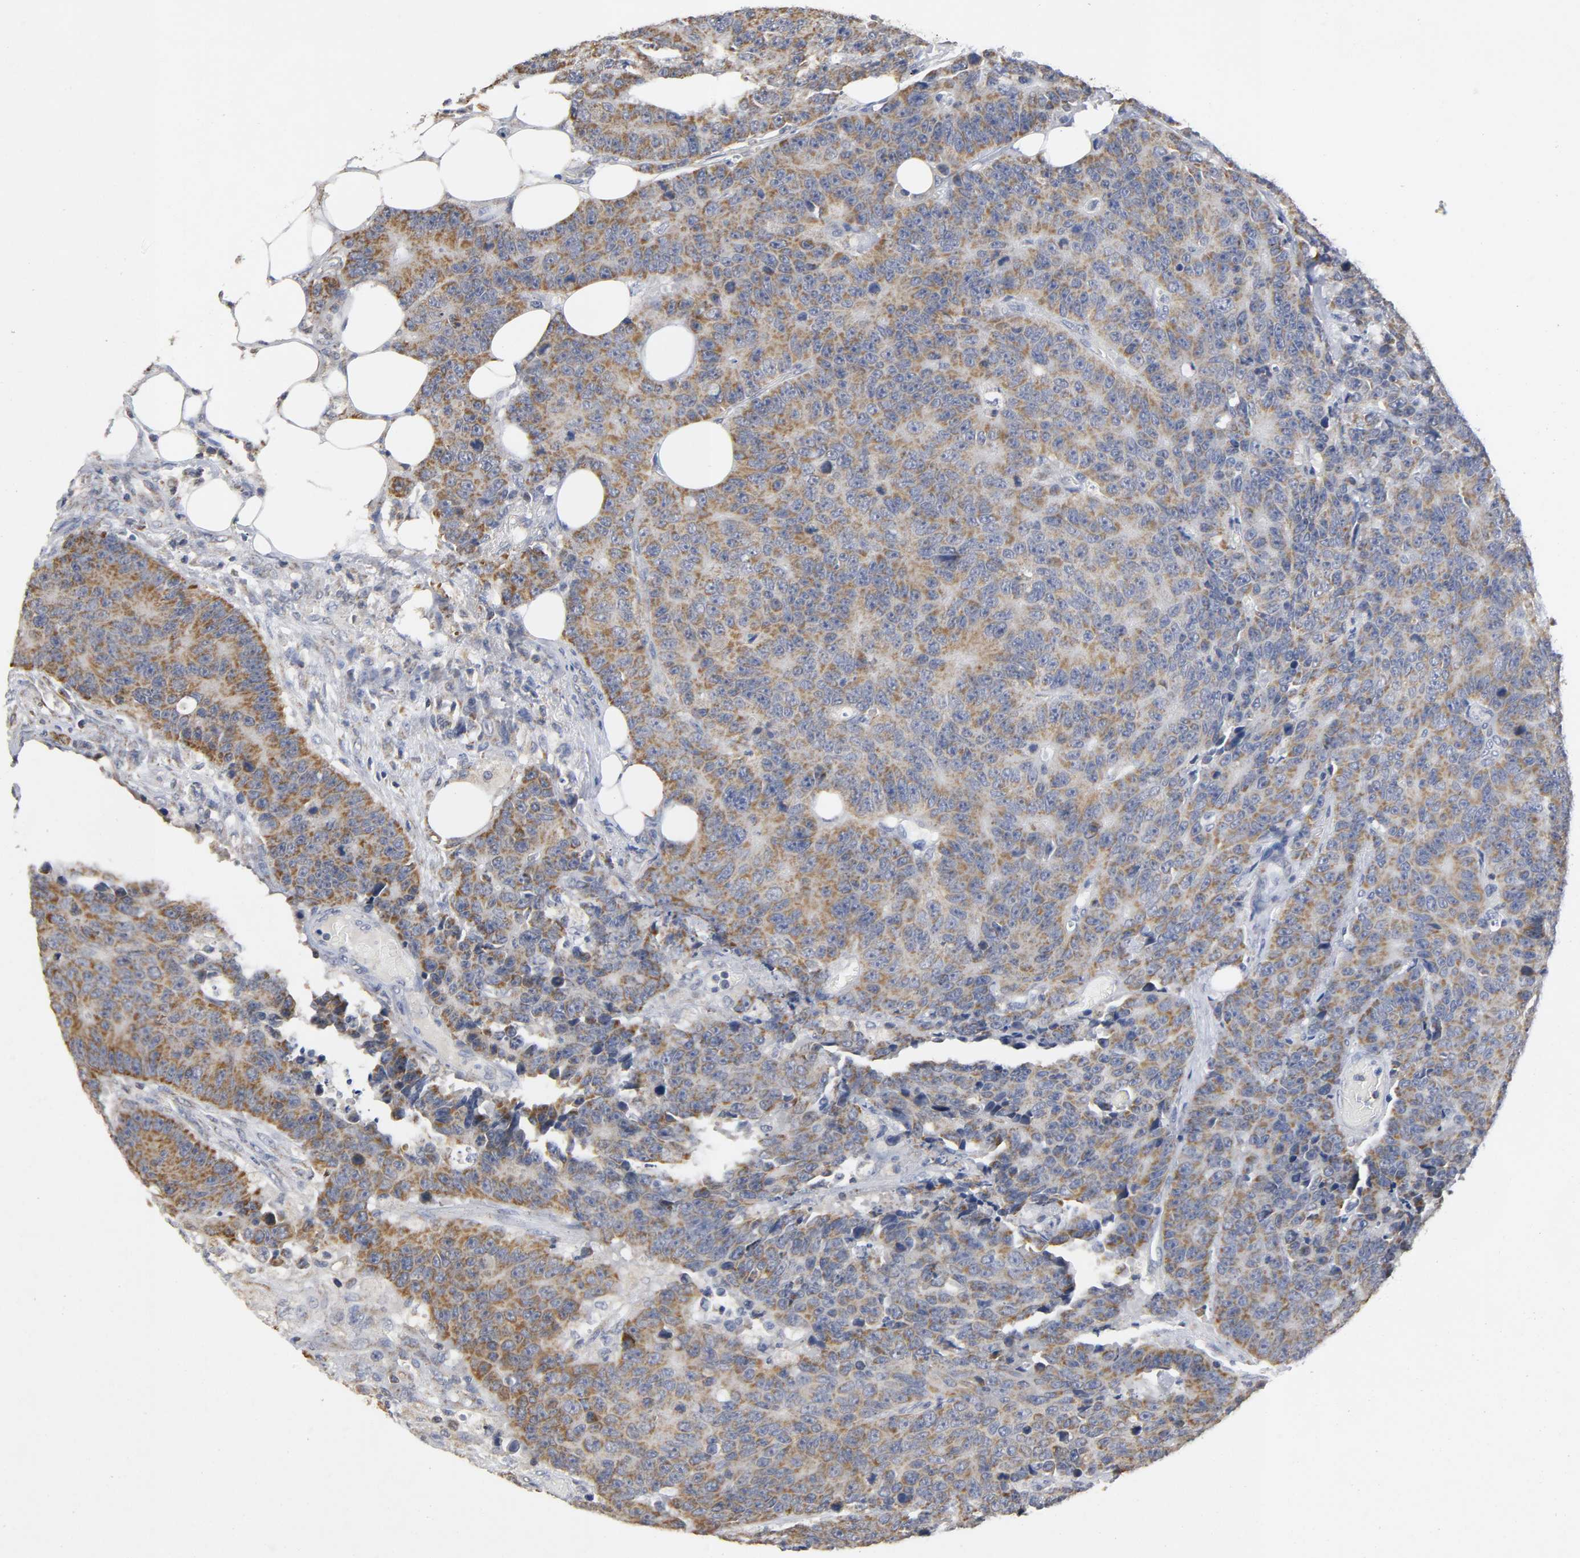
{"staining": {"intensity": "moderate", "quantity": ">75%", "location": "cytoplasmic/membranous"}, "tissue": "colorectal cancer", "cell_type": "Tumor cells", "image_type": "cancer", "snomed": [{"axis": "morphology", "description": "Adenocarcinoma, NOS"}, {"axis": "topography", "description": "Colon"}], "caption": "Approximately >75% of tumor cells in human colorectal cancer (adenocarcinoma) display moderate cytoplasmic/membranous protein positivity as visualized by brown immunohistochemical staining.", "gene": "SYT16", "patient": {"sex": "female", "age": 86}}